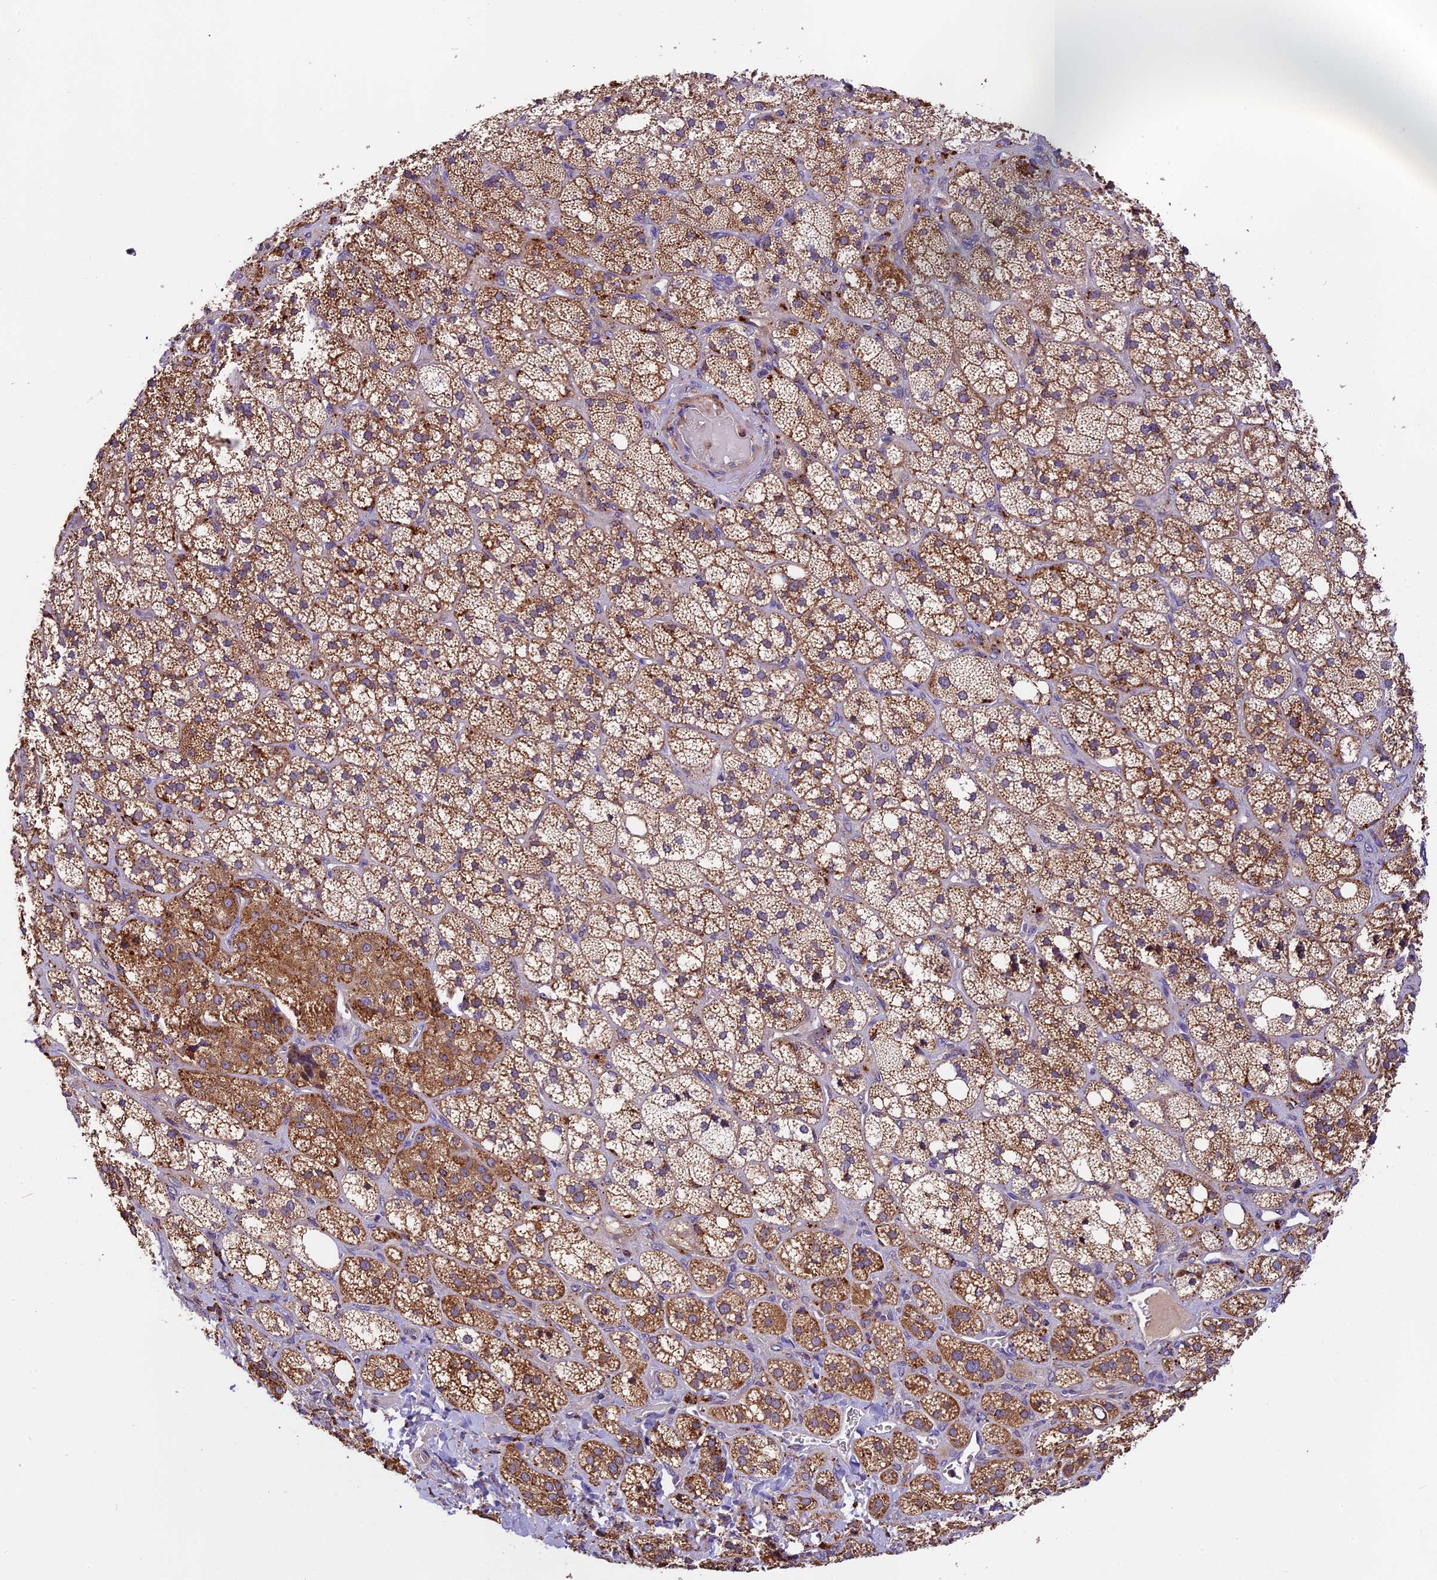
{"staining": {"intensity": "moderate", "quantity": ">75%", "location": "cytoplasmic/membranous"}, "tissue": "adrenal gland", "cell_type": "Glandular cells", "image_type": "normal", "snomed": [{"axis": "morphology", "description": "Normal tissue, NOS"}, {"axis": "topography", "description": "Adrenal gland"}], "caption": "Immunohistochemical staining of benign human adrenal gland reveals medium levels of moderate cytoplasmic/membranous expression in about >75% of glandular cells. (DAB IHC, brown staining for protein, blue staining for nuclei).", "gene": "COPE", "patient": {"sex": "male", "age": 61}}